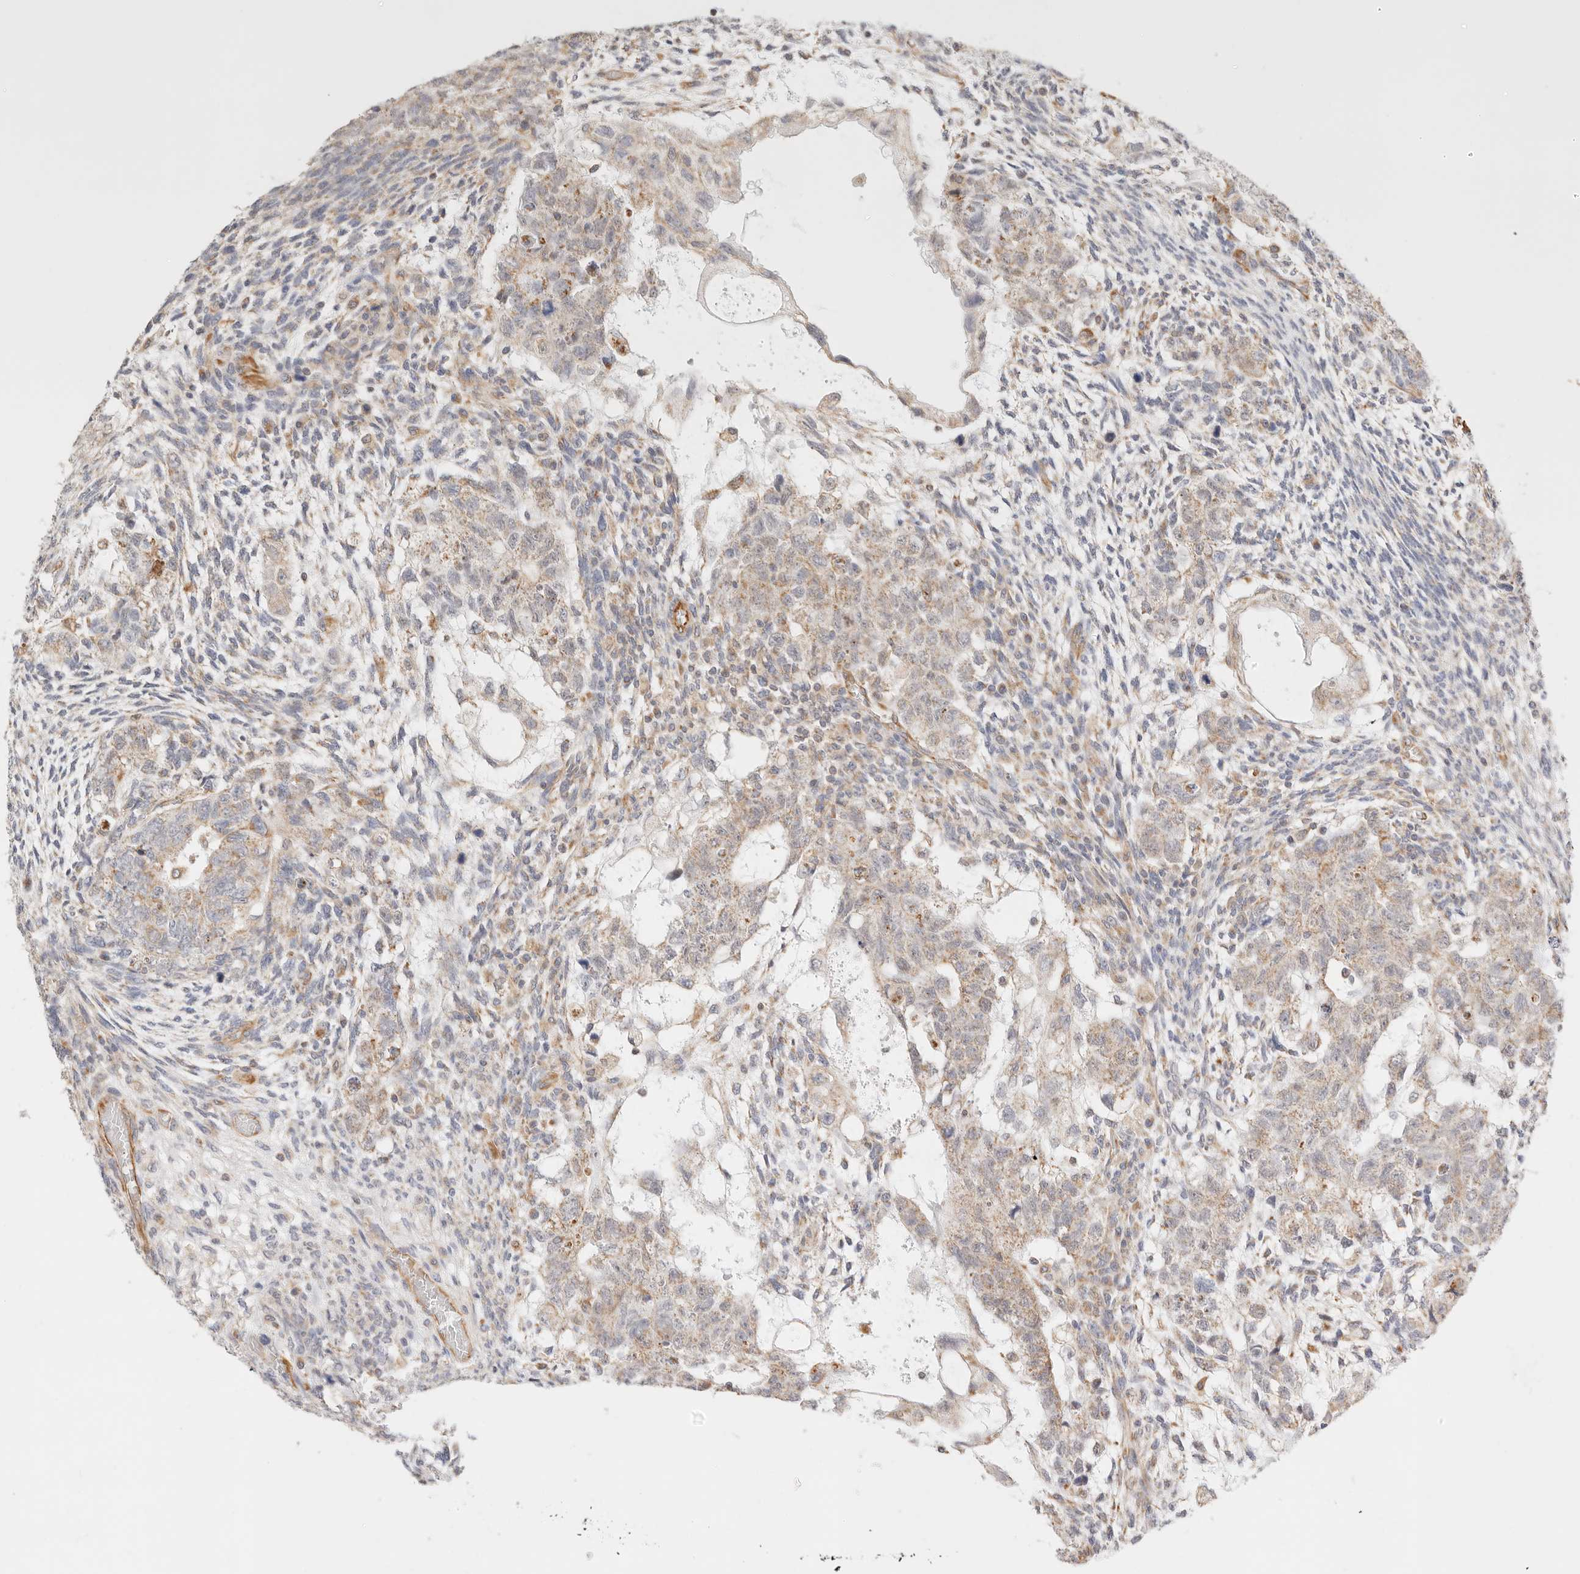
{"staining": {"intensity": "weak", "quantity": ">75%", "location": "cytoplasmic/membranous"}, "tissue": "testis cancer", "cell_type": "Tumor cells", "image_type": "cancer", "snomed": [{"axis": "morphology", "description": "Normal tissue, NOS"}, {"axis": "morphology", "description": "Carcinoma, Embryonal, NOS"}, {"axis": "topography", "description": "Testis"}], "caption": "Tumor cells reveal low levels of weak cytoplasmic/membranous staining in approximately >75% of cells in testis embryonal carcinoma. (DAB (3,3'-diaminobenzidine) = brown stain, brightfield microscopy at high magnification).", "gene": "ZC3H11A", "patient": {"sex": "male", "age": 36}}